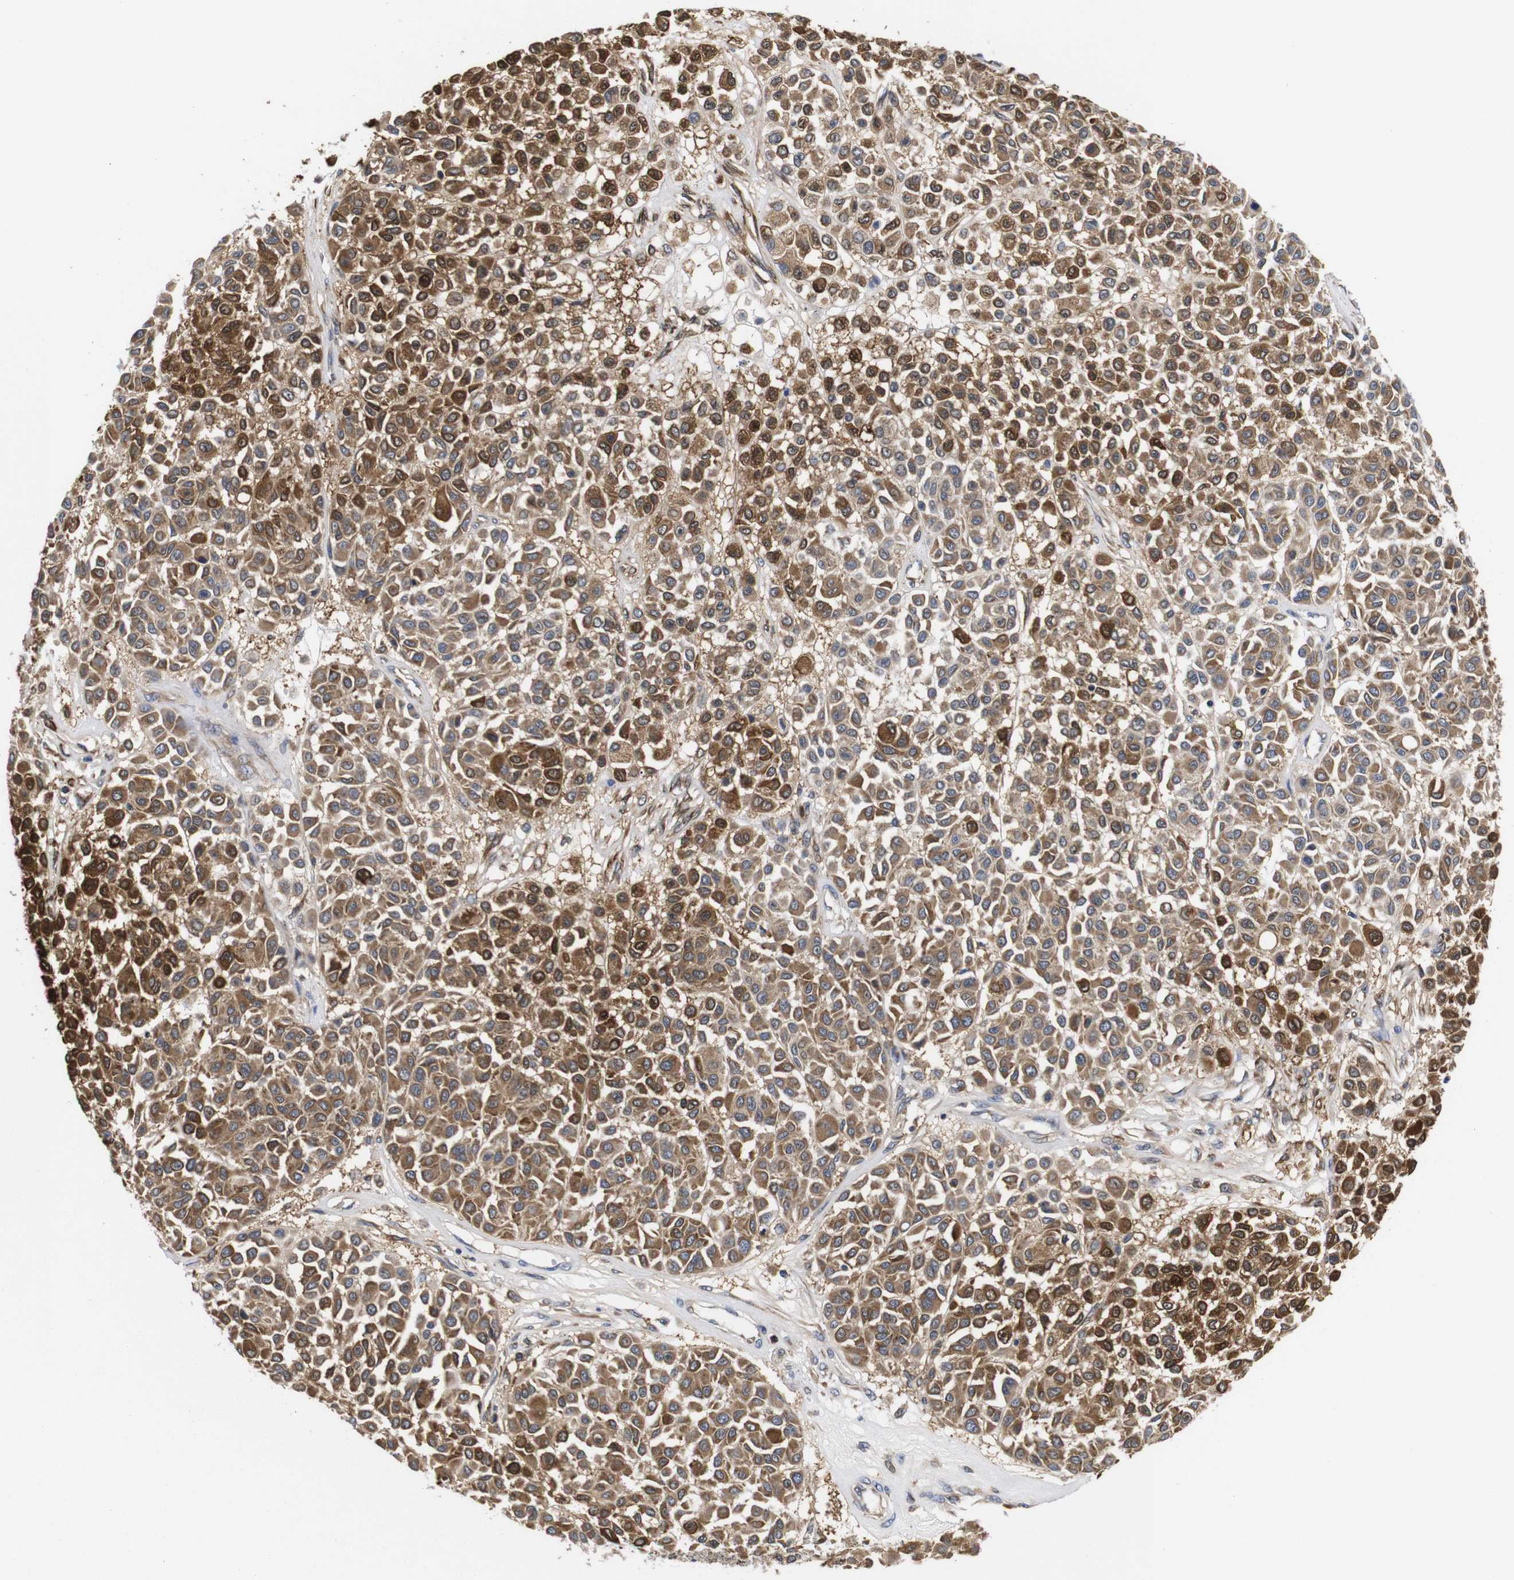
{"staining": {"intensity": "strong", "quantity": ">75%", "location": "cytoplasmic/membranous"}, "tissue": "melanoma", "cell_type": "Tumor cells", "image_type": "cancer", "snomed": [{"axis": "morphology", "description": "Malignant melanoma, Metastatic site"}, {"axis": "topography", "description": "Soft tissue"}], "caption": "A brown stain shows strong cytoplasmic/membranous positivity of a protein in malignant melanoma (metastatic site) tumor cells.", "gene": "LRRCC1", "patient": {"sex": "male", "age": 41}}